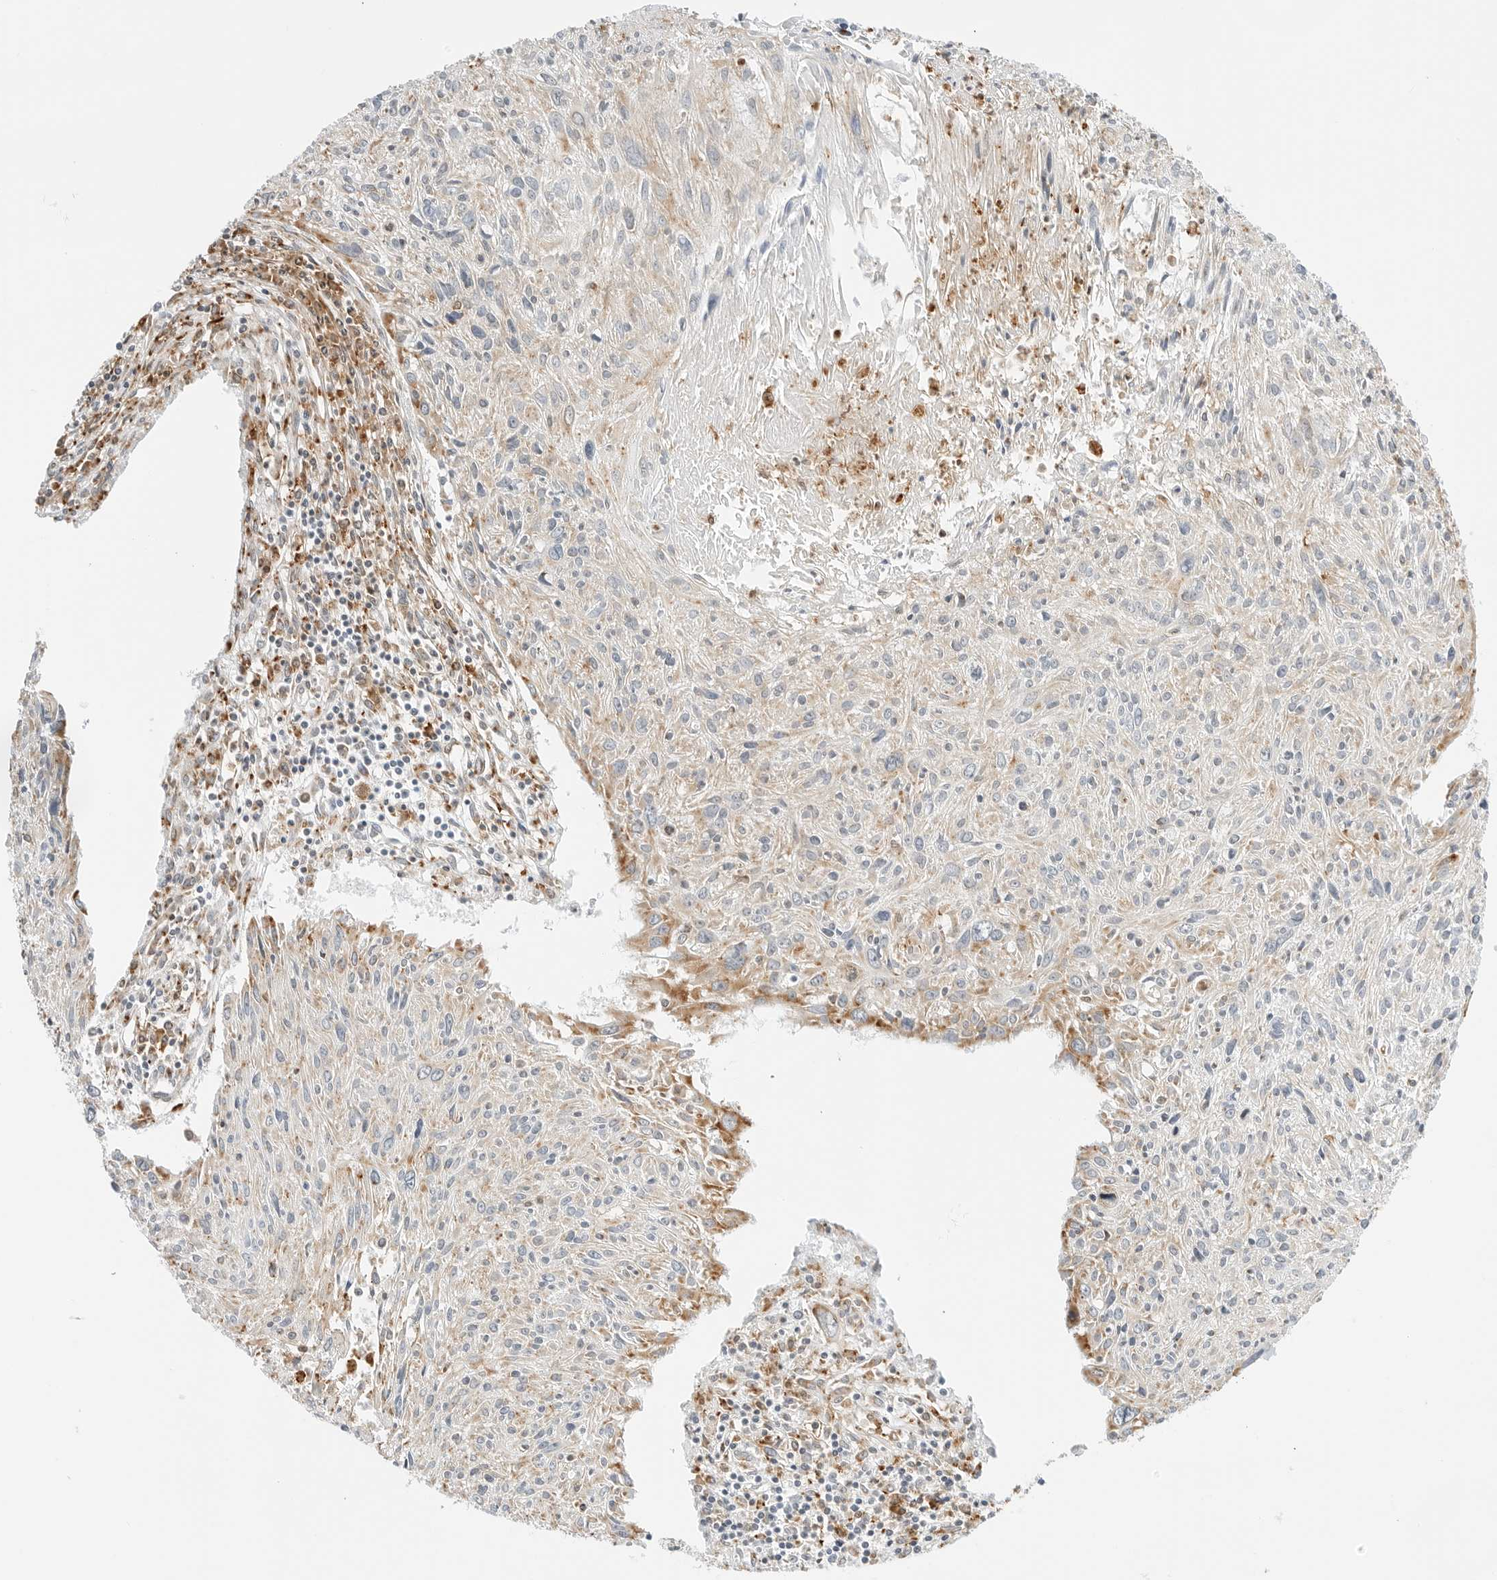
{"staining": {"intensity": "weak", "quantity": "<25%", "location": "cytoplasmic/membranous"}, "tissue": "cervical cancer", "cell_type": "Tumor cells", "image_type": "cancer", "snomed": [{"axis": "morphology", "description": "Squamous cell carcinoma, NOS"}, {"axis": "topography", "description": "Cervix"}], "caption": "Immunohistochemistry (IHC) photomicrograph of human cervical cancer (squamous cell carcinoma) stained for a protein (brown), which displays no positivity in tumor cells.", "gene": "THEM4", "patient": {"sex": "female", "age": 51}}